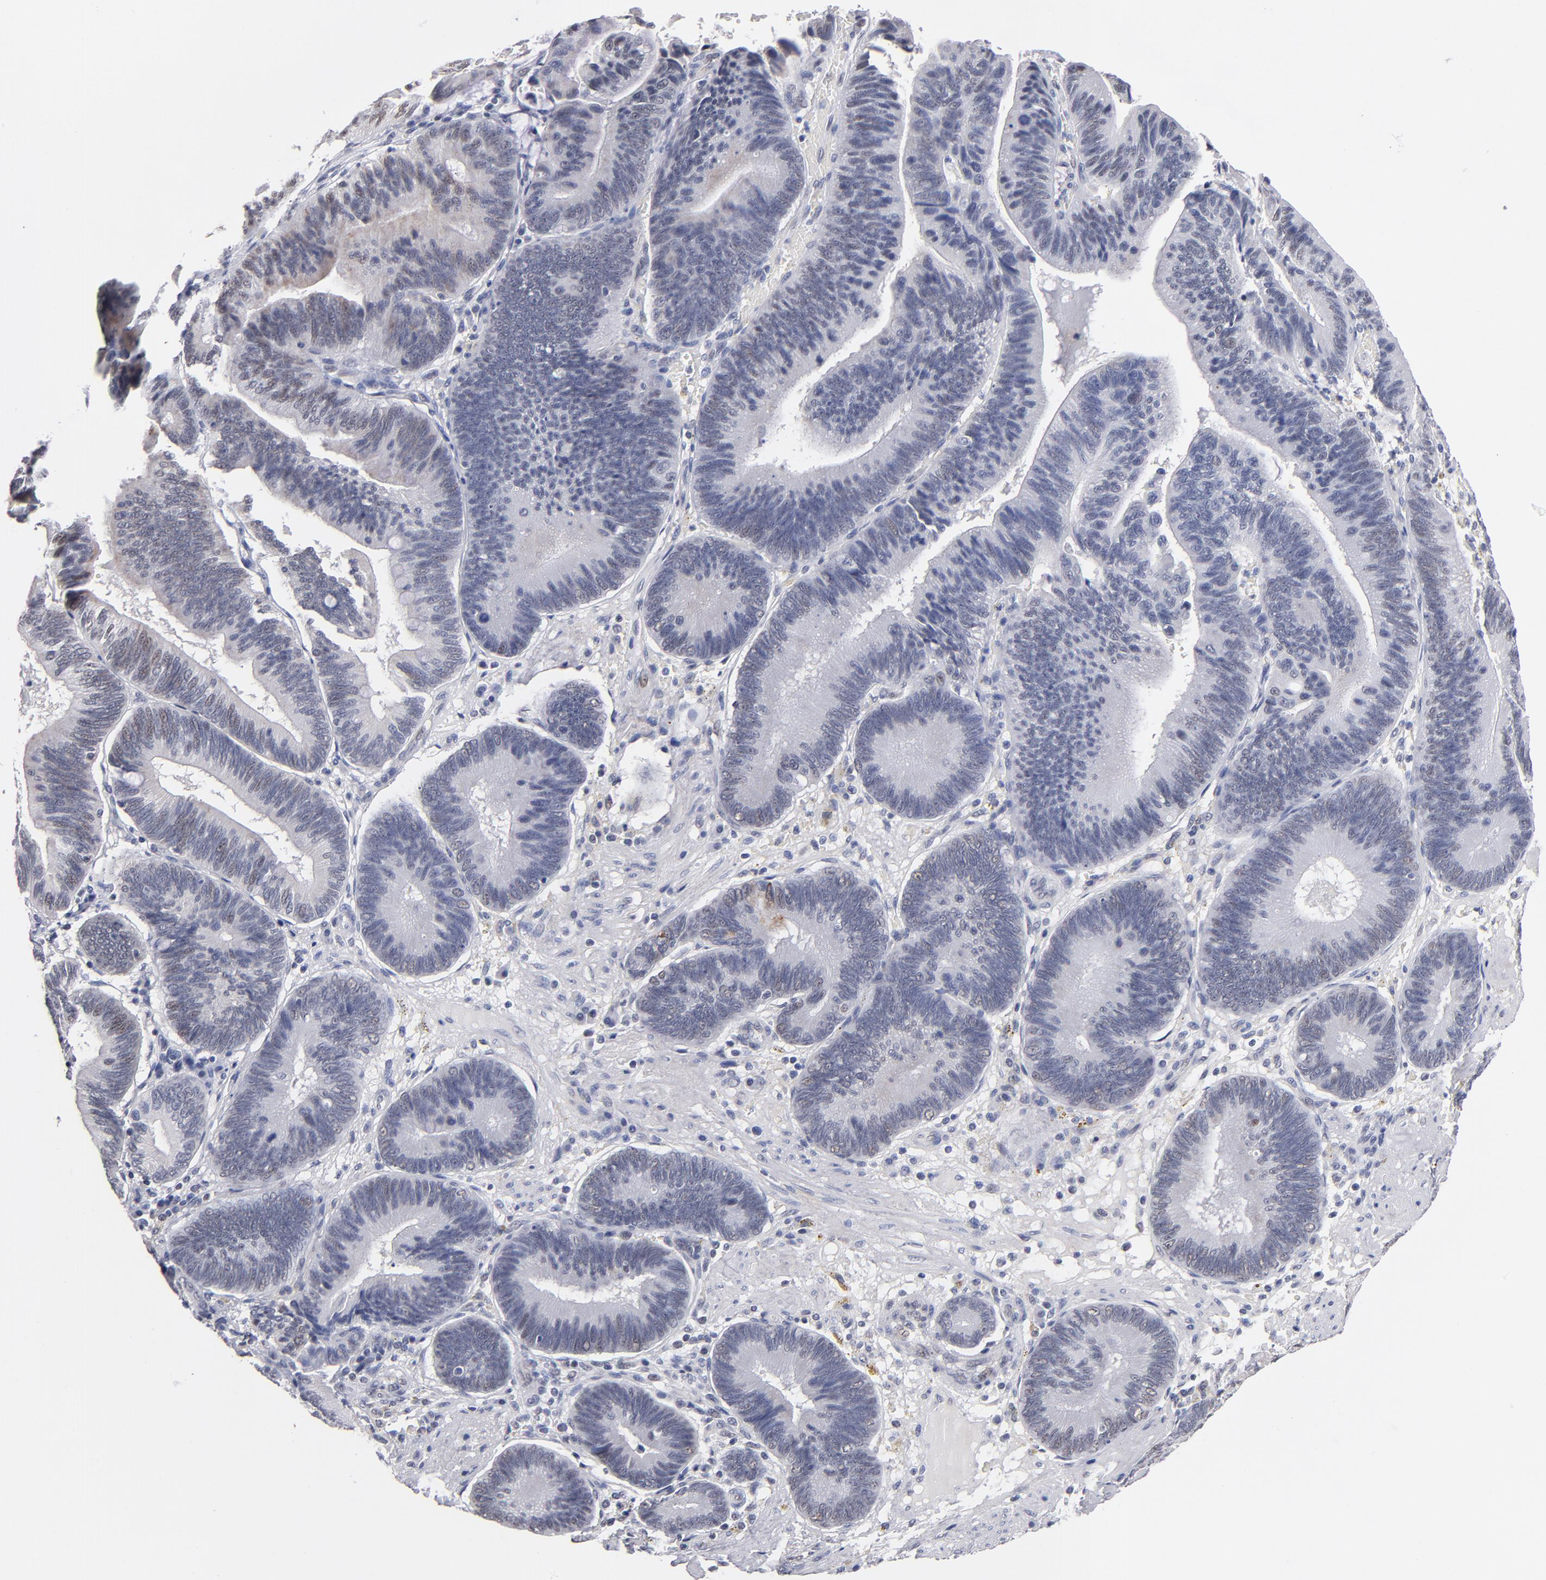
{"staining": {"intensity": "moderate", "quantity": ">75%", "location": "nuclear"}, "tissue": "pancreatic cancer", "cell_type": "Tumor cells", "image_type": "cancer", "snomed": [{"axis": "morphology", "description": "Adenocarcinoma, NOS"}, {"axis": "topography", "description": "Pancreas"}], "caption": "Human pancreatic cancer (adenocarcinoma) stained for a protein (brown) shows moderate nuclear positive staining in approximately >75% of tumor cells.", "gene": "MN1", "patient": {"sex": "male", "age": 82}}